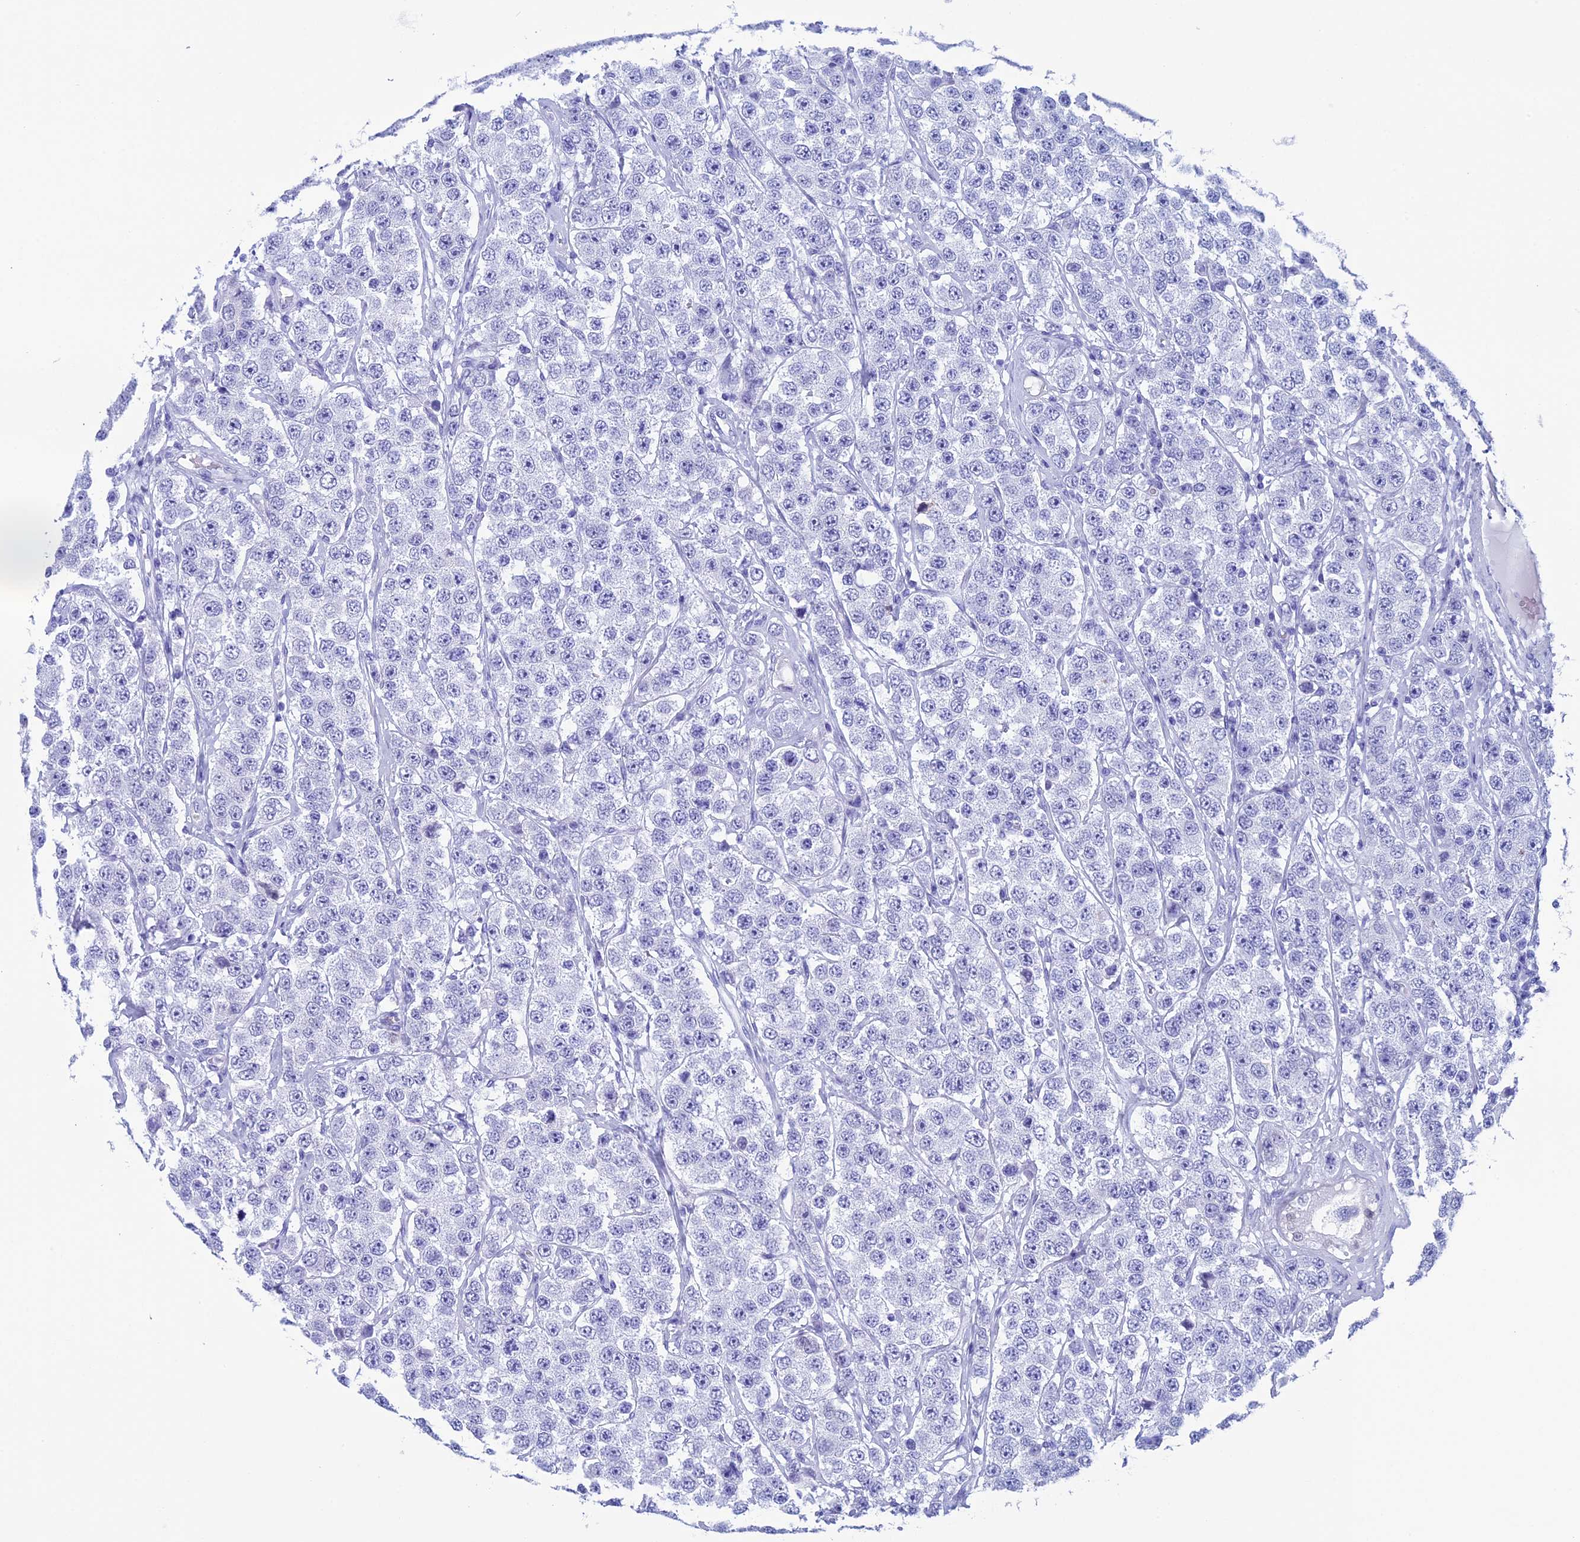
{"staining": {"intensity": "negative", "quantity": "none", "location": "none"}, "tissue": "testis cancer", "cell_type": "Tumor cells", "image_type": "cancer", "snomed": [{"axis": "morphology", "description": "Seminoma, NOS"}, {"axis": "topography", "description": "Testis"}], "caption": "An image of human testis cancer is negative for staining in tumor cells. Nuclei are stained in blue.", "gene": "FAM169A", "patient": {"sex": "male", "age": 28}}